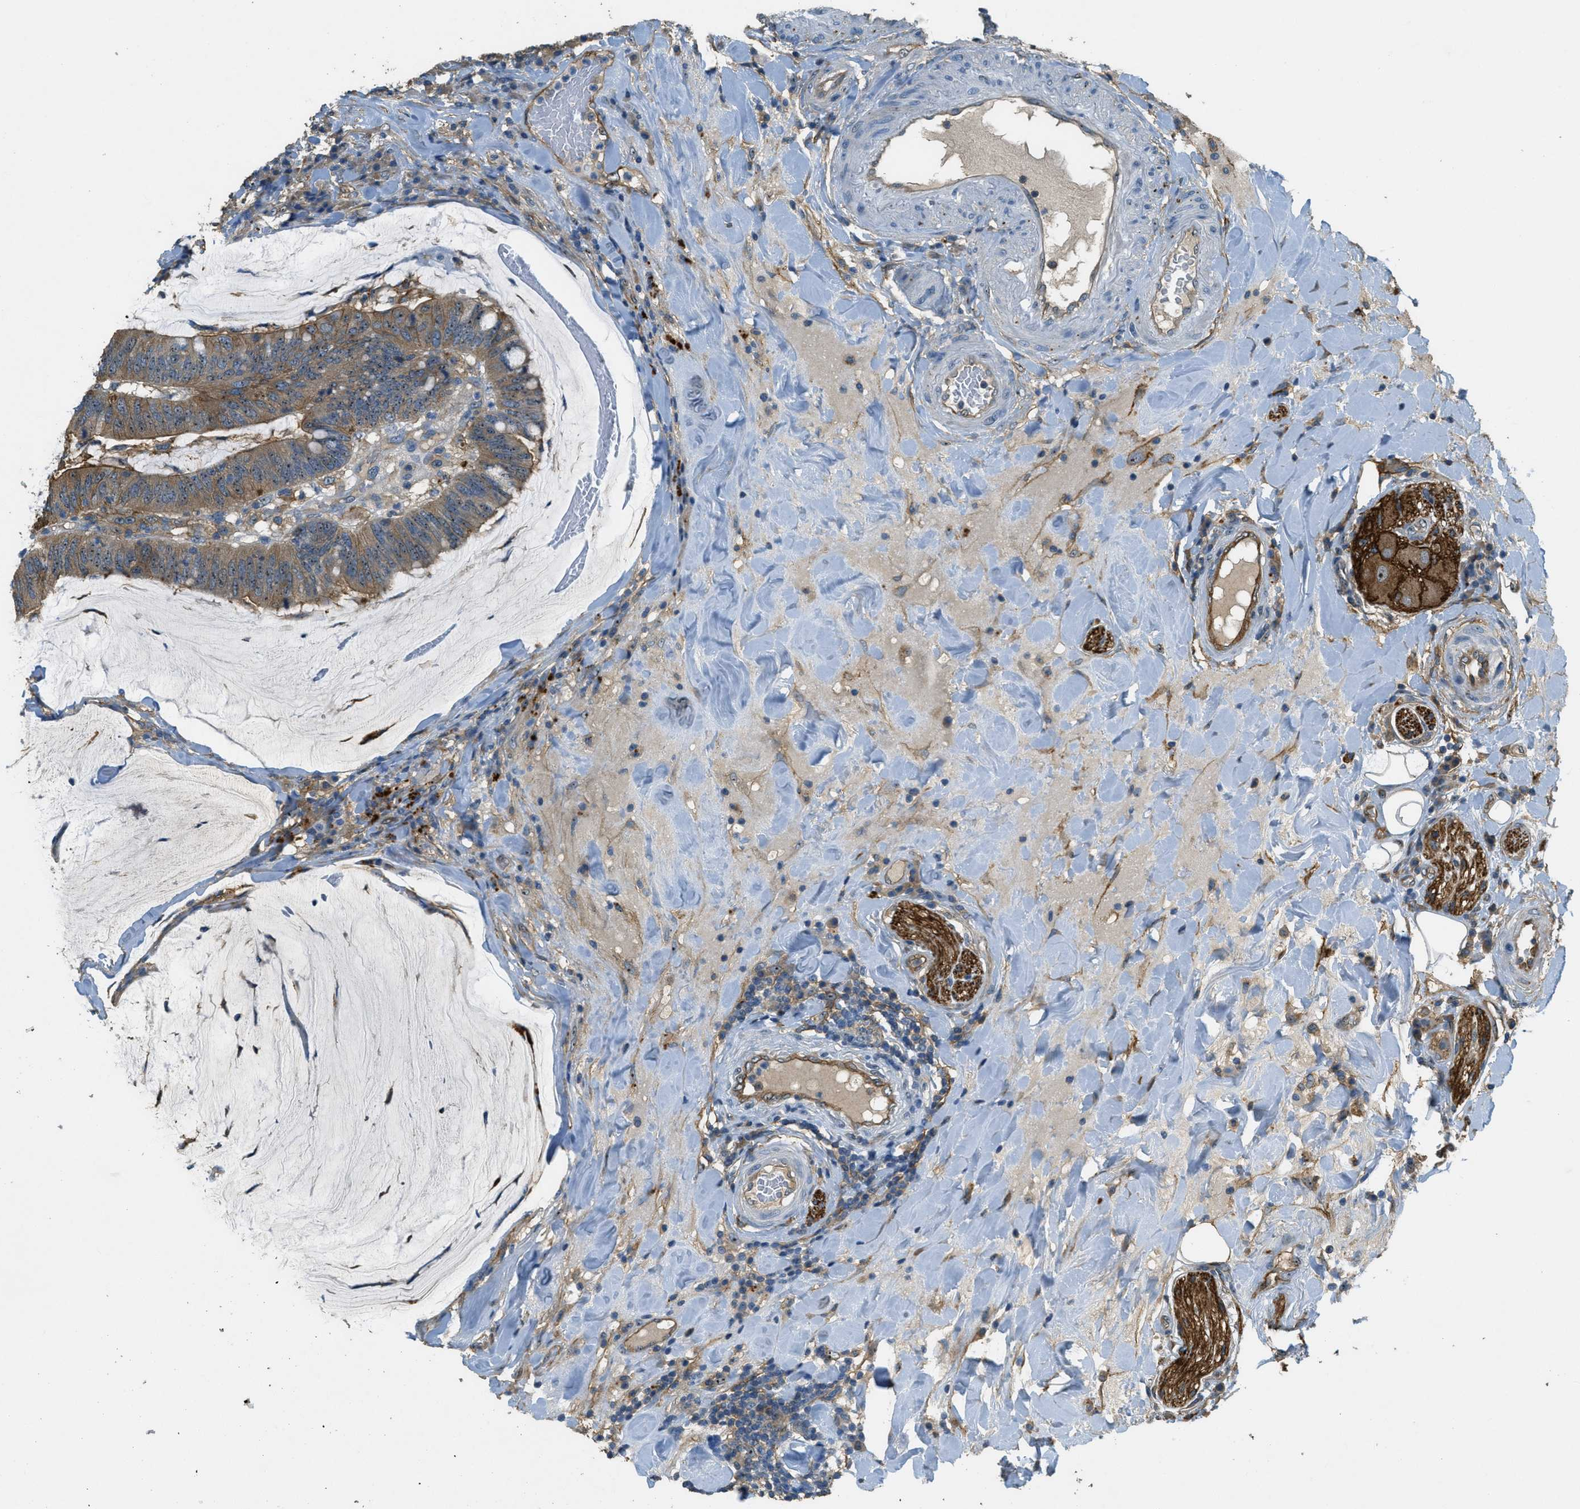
{"staining": {"intensity": "moderate", "quantity": ">75%", "location": "cytoplasmic/membranous"}, "tissue": "colorectal cancer", "cell_type": "Tumor cells", "image_type": "cancer", "snomed": [{"axis": "morphology", "description": "Normal tissue, NOS"}, {"axis": "morphology", "description": "Adenocarcinoma, NOS"}, {"axis": "topography", "description": "Colon"}], "caption": "Colorectal cancer (adenocarcinoma) stained for a protein (brown) reveals moderate cytoplasmic/membranous positive expression in about >75% of tumor cells.", "gene": "OSMR", "patient": {"sex": "female", "age": 66}}